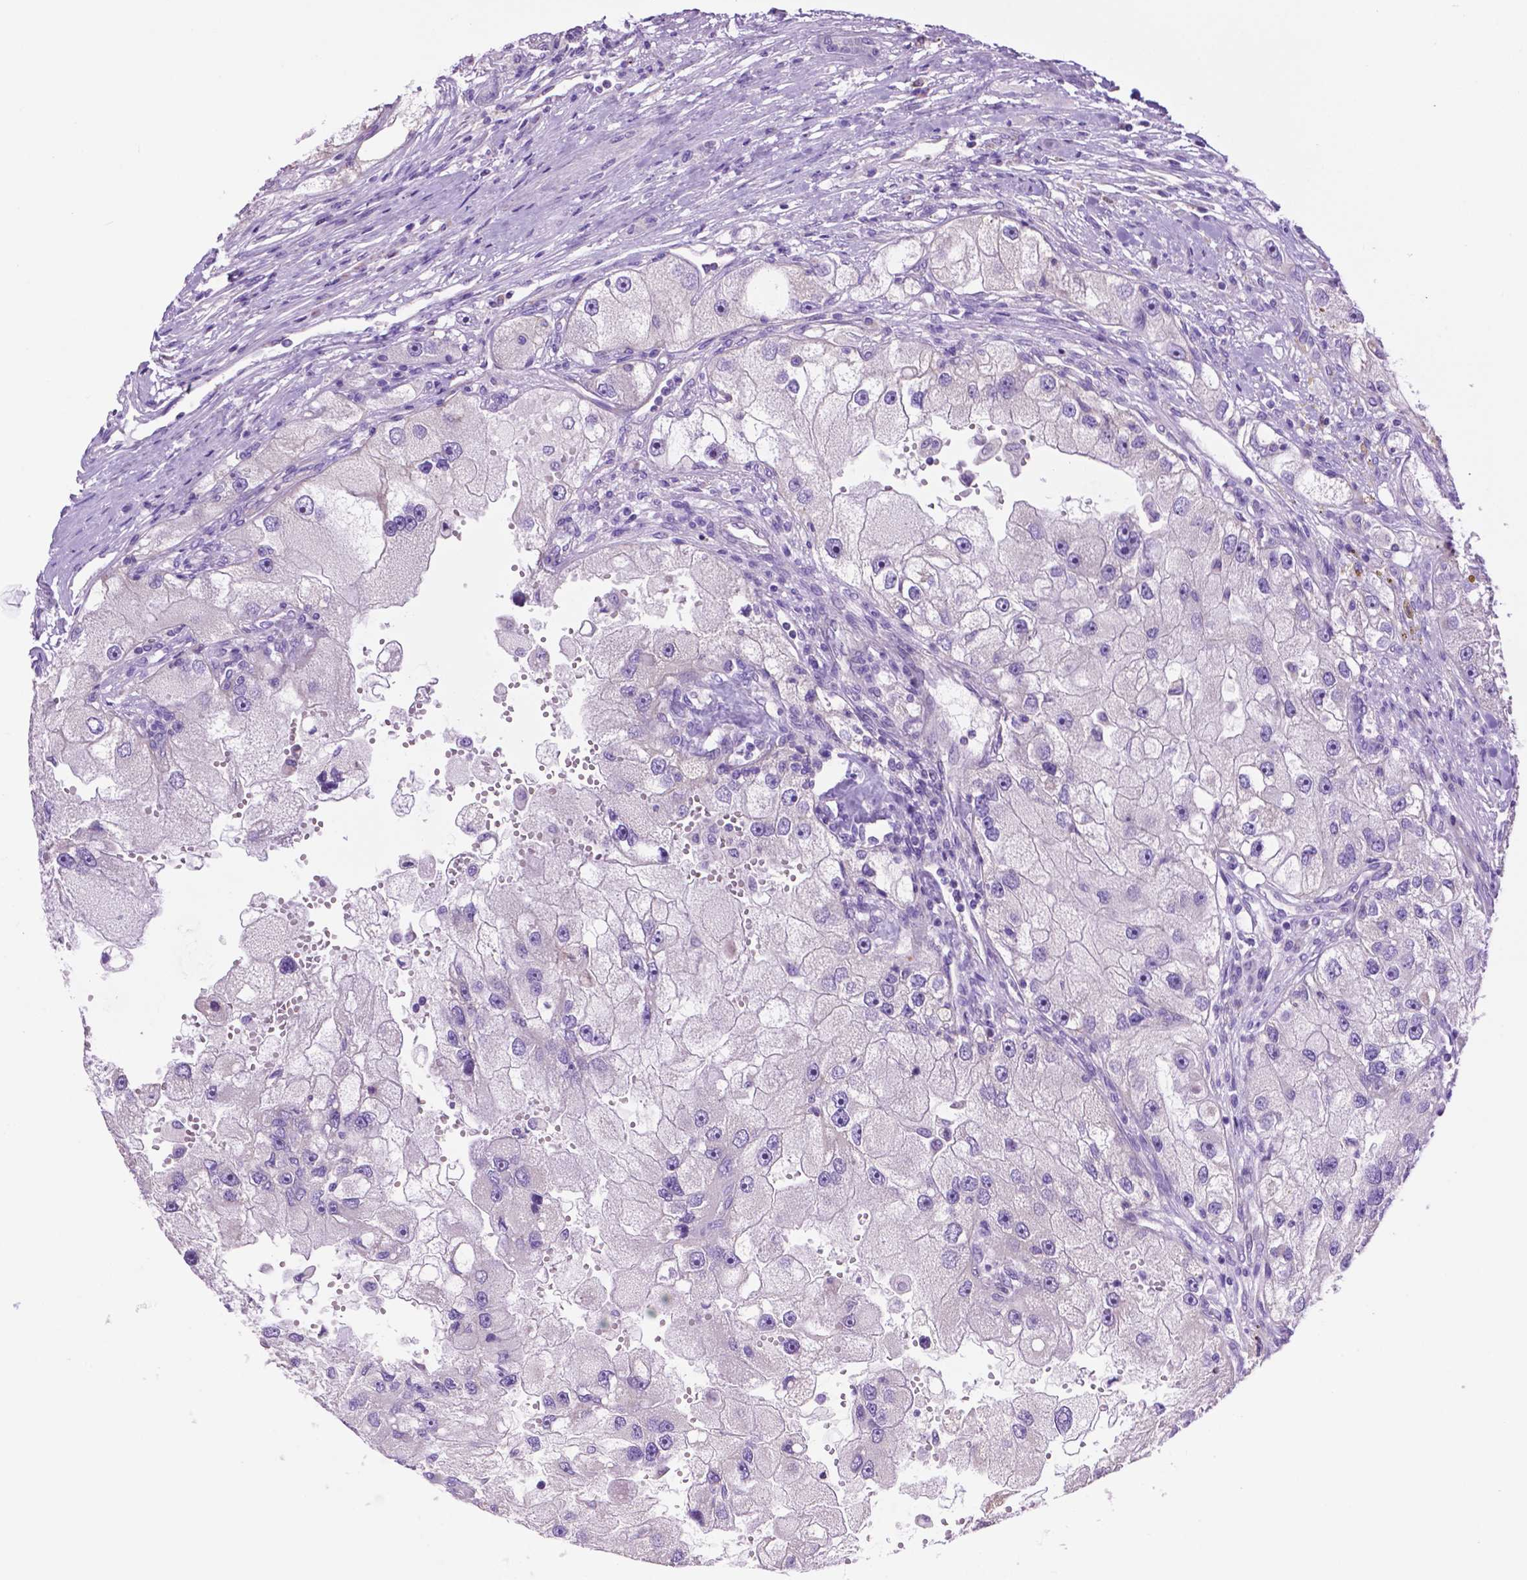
{"staining": {"intensity": "negative", "quantity": "none", "location": "none"}, "tissue": "renal cancer", "cell_type": "Tumor cells", "image_type": "cancer", "snomed": [{"axis": "morphology", "description": "Adenocarcinoma, NOS"}, {"axis": "topography", "description": "Kidney"}], "caption": "Immunohistochemistry (IHC) histopathology image of adenocarcinoma (renal) stained for a protein (brown), which displays no staining in tumor cells.", "gene": "PHYHIP", "patient": {"sex": "male", "age": 63}}